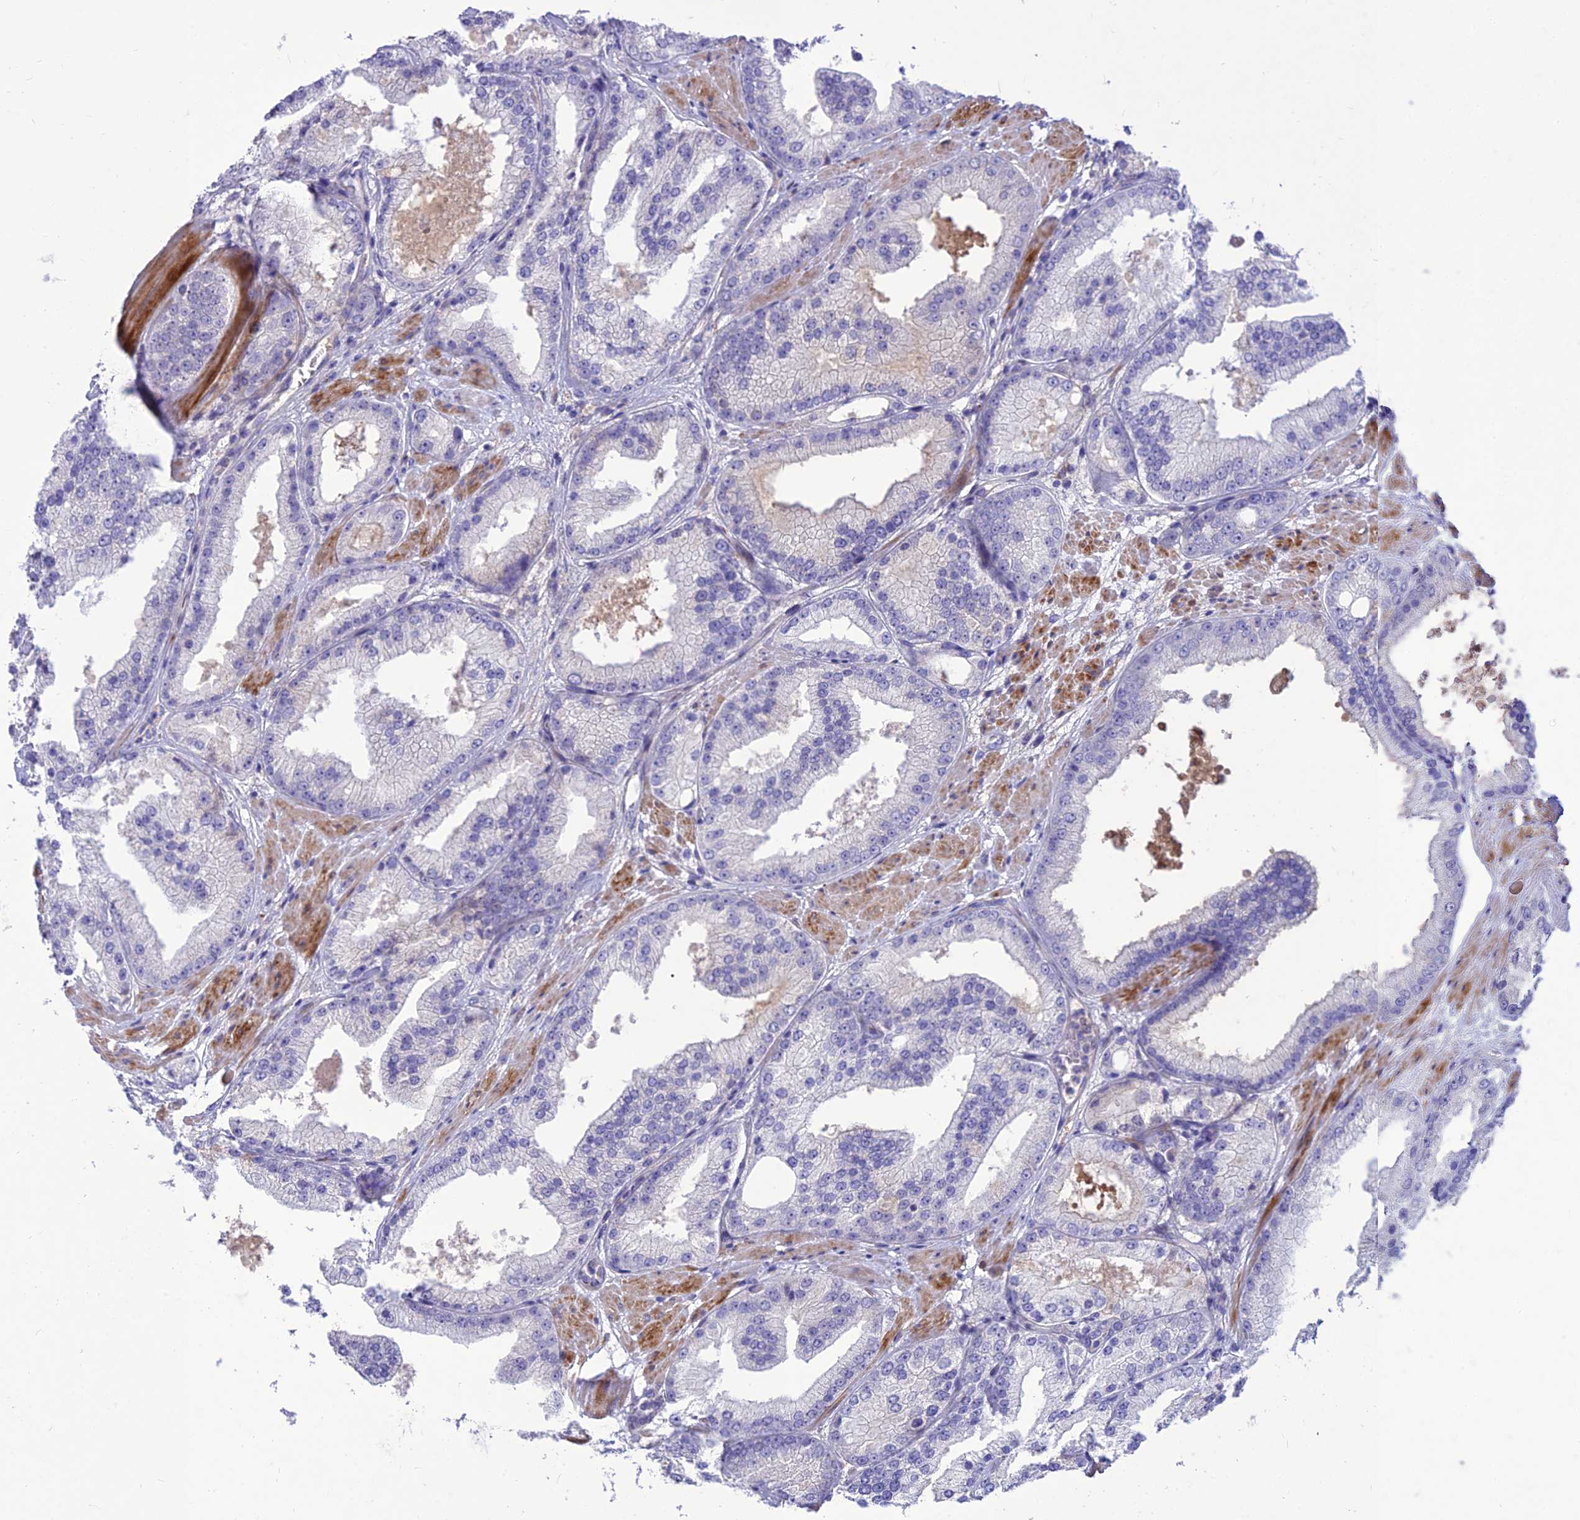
{"staining": {"intensity": "negative", "quantity": "none", "location": "none"}, "tissue": "prostate cancer", "cell_type": "Tumor cells", "image_type": "cancer", "snomed": [{"axis": "morphology", "description": "Adenocarcinoma, Low grade"}, {"axis": "topography", "description": "Prostate"}], "caption": "Immunohistochemistry of prostate low-grade adenocarcinoma reveals no expression in tumor cells.", "gene": "TEKT3", "patient": {"sex": "male", "age": 67}}